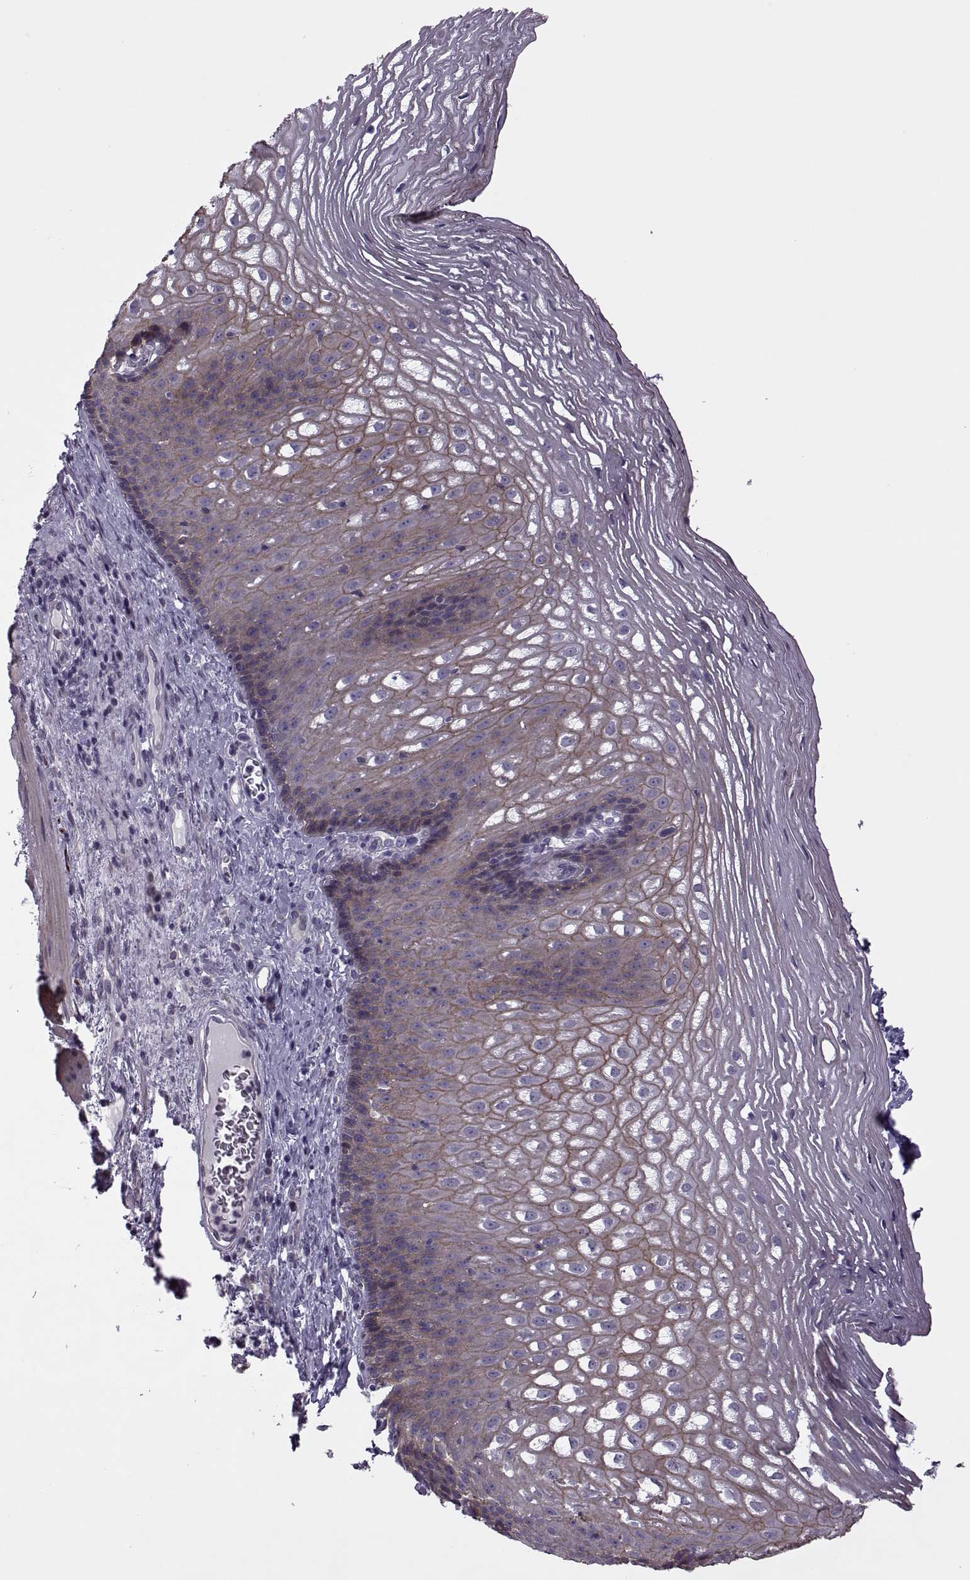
{"staining": {"intensity": "moderate", "quantity": "25%-75%", "location": "cytoplasmic/membranous"}, "tissue": "esophagus", "cell_type": "Squamous epithelial cells", "image_type": "normal", "snomed": [{"axis": "morphology", "description": "Normal tissue, NOS"}, {"axis": "topography", "description": "Esophagus"}], "caption": "IHC of benign human esophagus displays medium levels of moderate cytoplasmic/membranous expression in about 25%-75% of squamous epithelial cells. Using DAB (3,3'-diaminobenzidine) (brown) and hematoxylin (blue) stains, captured at high magnification using brightfield microscopy.", "gene": "RIPK4", "patient": {"sex": "male", "age": 76}}